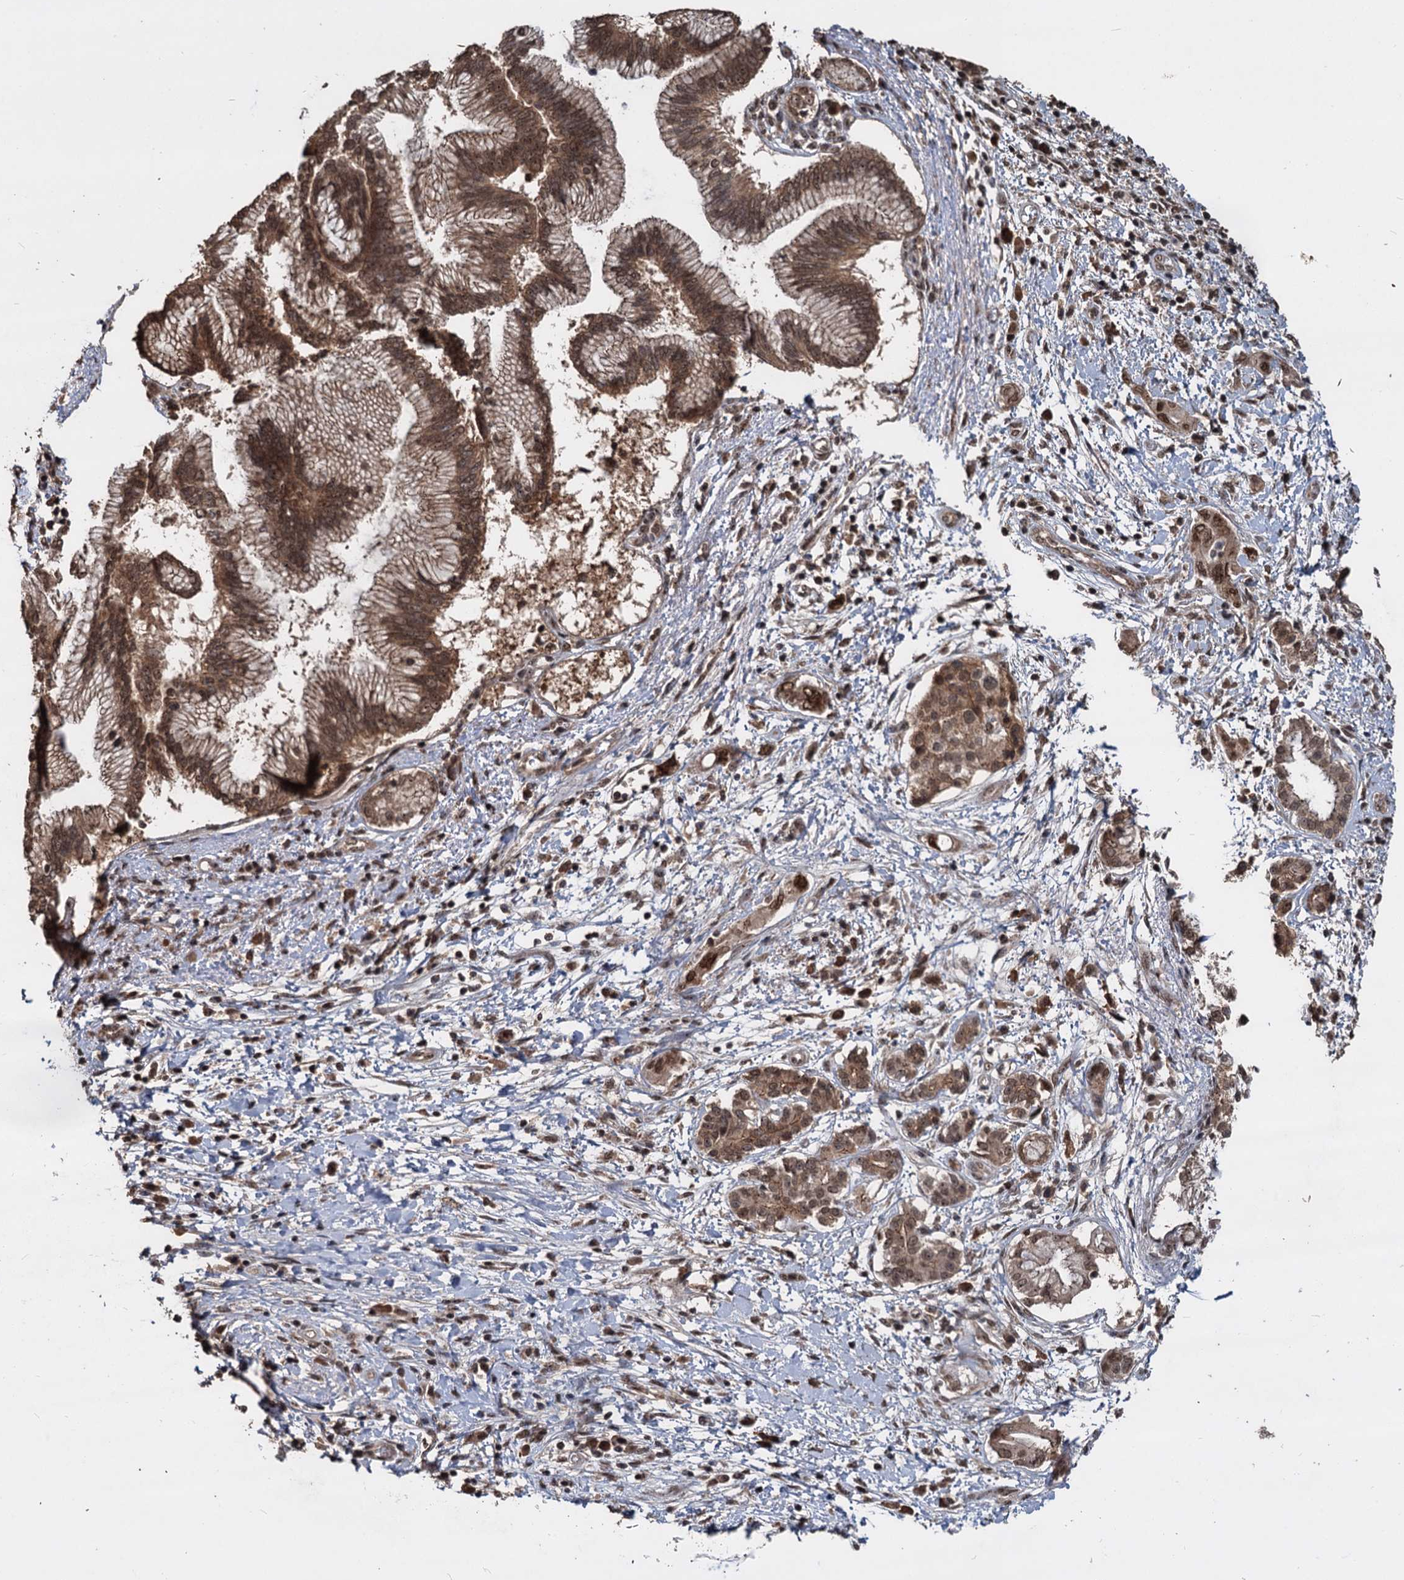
{"staining": {"intensity": "moderate", "quantity": ">75%", "location": "cytoplasmic/membranous,nuclear"}, "tissue": "pancreatic cancer", "cell_type": "Tumor cells", "image_type": "cancer", "snomed": [{"axis": "morphology", "description": "Adenocarcinoma, NOS"}, {"axis": "topography", "description": "Pancreas"}], "caption": "Adenocarcinoma (pancreatic) was stained to show a protein in brown. There is medium levels of moderate cytoplasmic/membranous and nuclear expression in approximately >75% of tumor cells.", "gene": "FAM216B", "patient": {"sex": "female", "age": 73}}